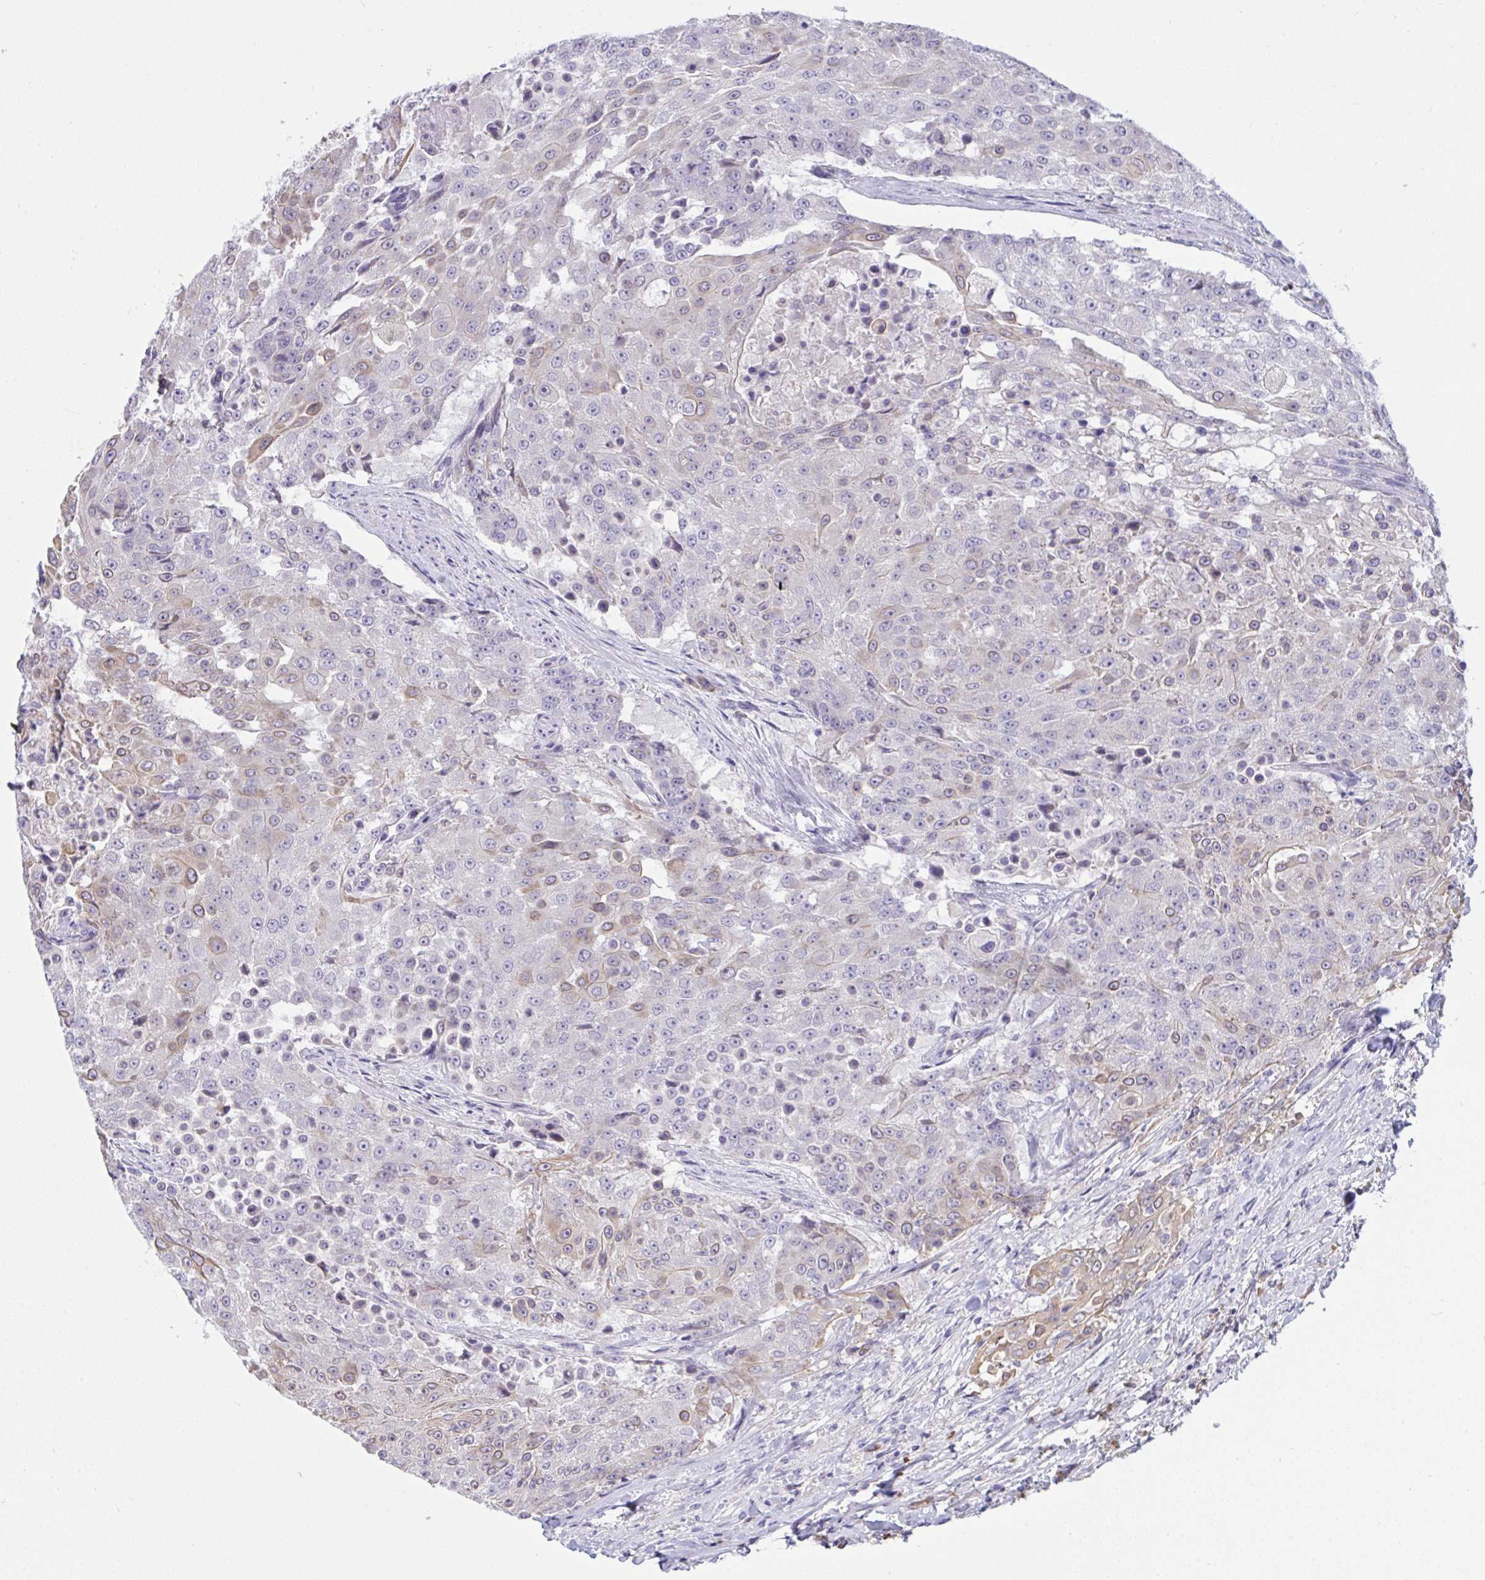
{"staining": {"intensity": "weak", "quantity": "<25%", "location": "cytoplasmic/membranous"}, "tissue": "urothelial cancer", "cell_type": "Tumor cells", "image_type": "cancer", "snomed": [{"axis": "morphology", "description": "Urothelial carcinoma, High grade"}, {"axis": "topography", "description": "Urinary bladder"}], "caption": "Immunohistochemical staining of high-grade urothelial carcinoma reveals no significant staining in tumor cells.", "gene": "TMEM41A", "patient": {"sex": "female", "age": 63}}